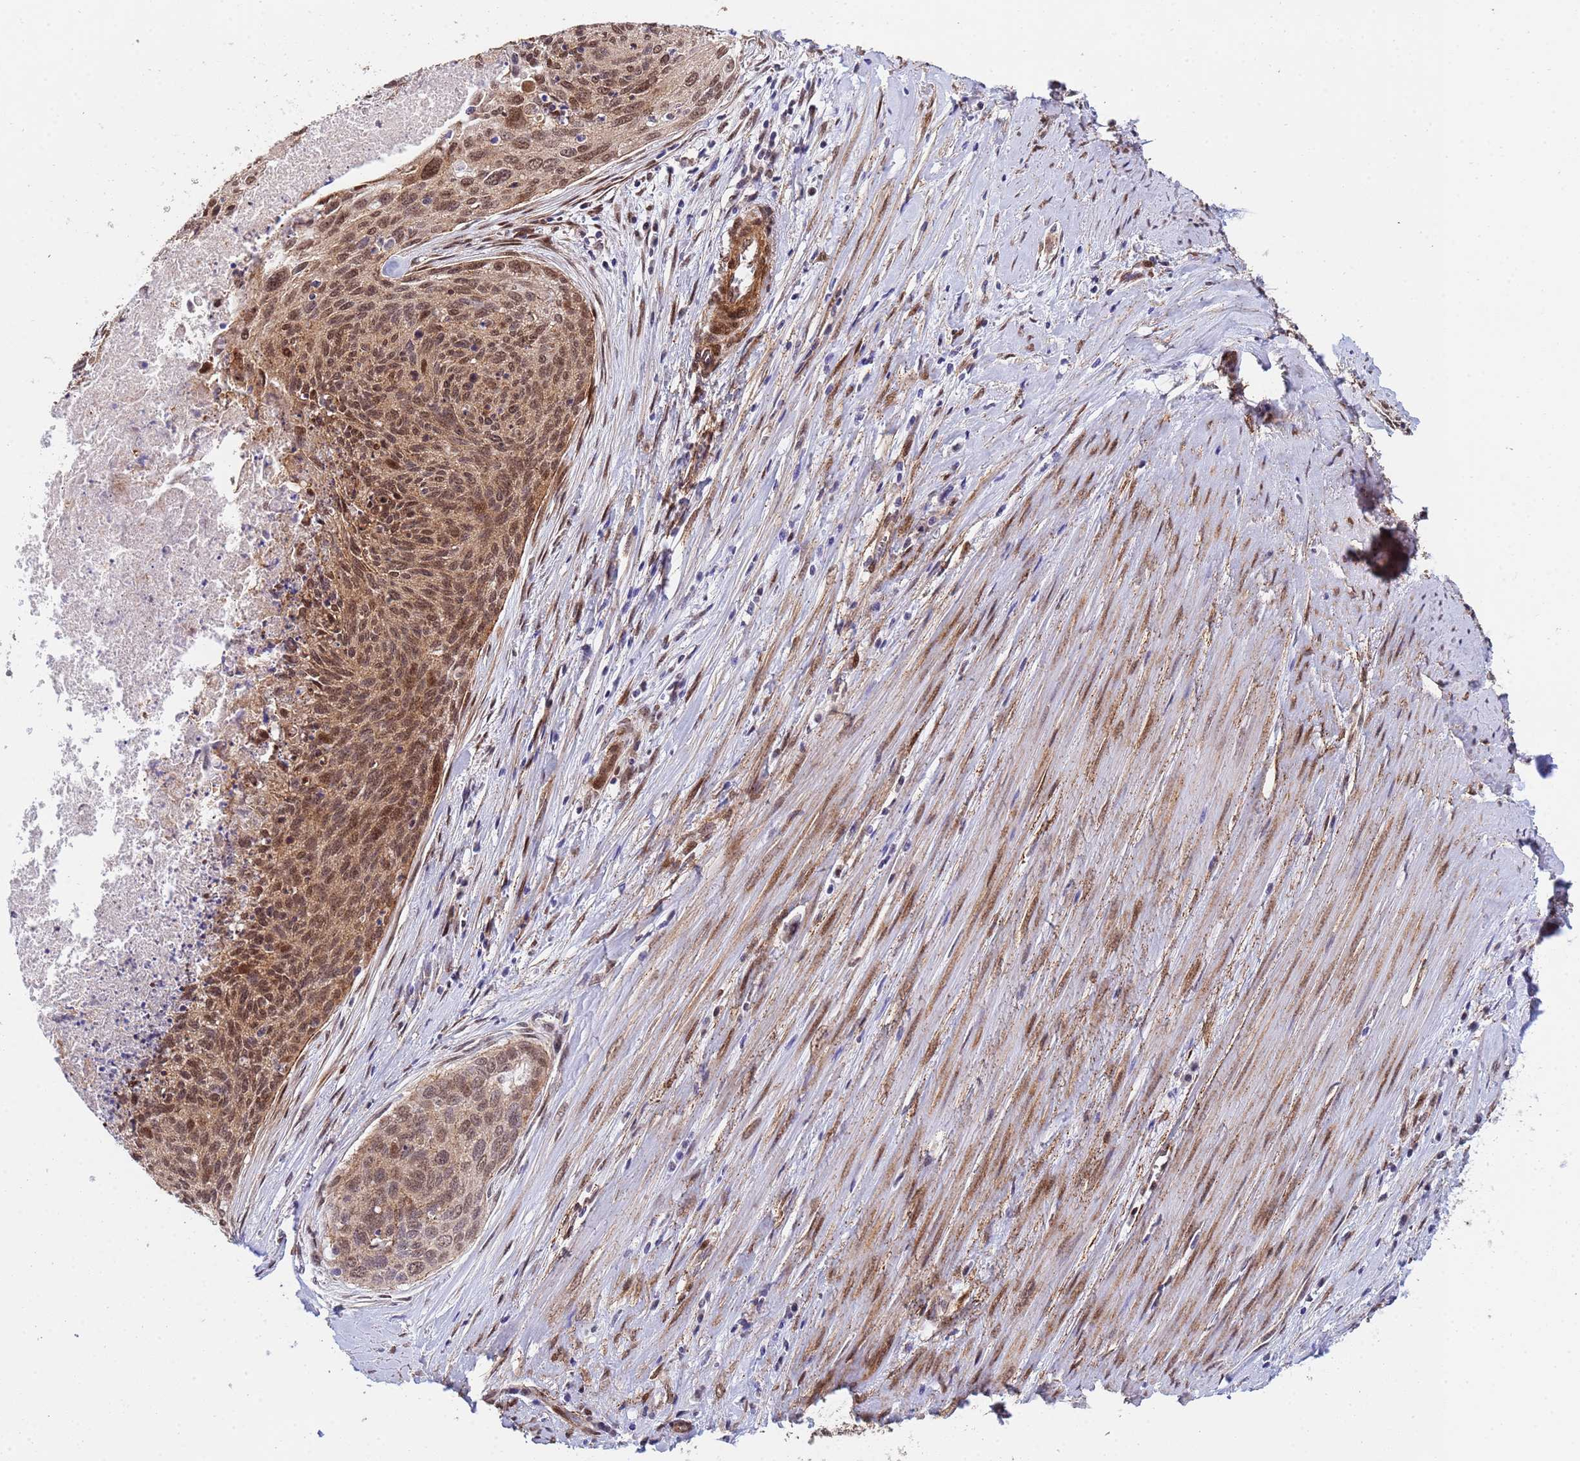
{"staining": {"intensity": "moderate", "quantity": ">75%", "location": "cytoplasmic/membranous,nuclear"}, "tissue": "cervical cancer", "cell_type": "Tumor cells", "image_type": "cancer", "snomed": [{"axis": "morphology", "description": "Squamous cell carcinoma, NOS"}, {"axis": "topography", "description": "Cervix"}], "caption": "Cervical squamous cell carcinoma stained with immunohistochemistry (IHC) reveals moderate cytoplasmic/membranous and nuclear expression in approximately >75% of tumor cells.", "gene": "TRIP6", "patient": {"sex": "female", "age": 55}}